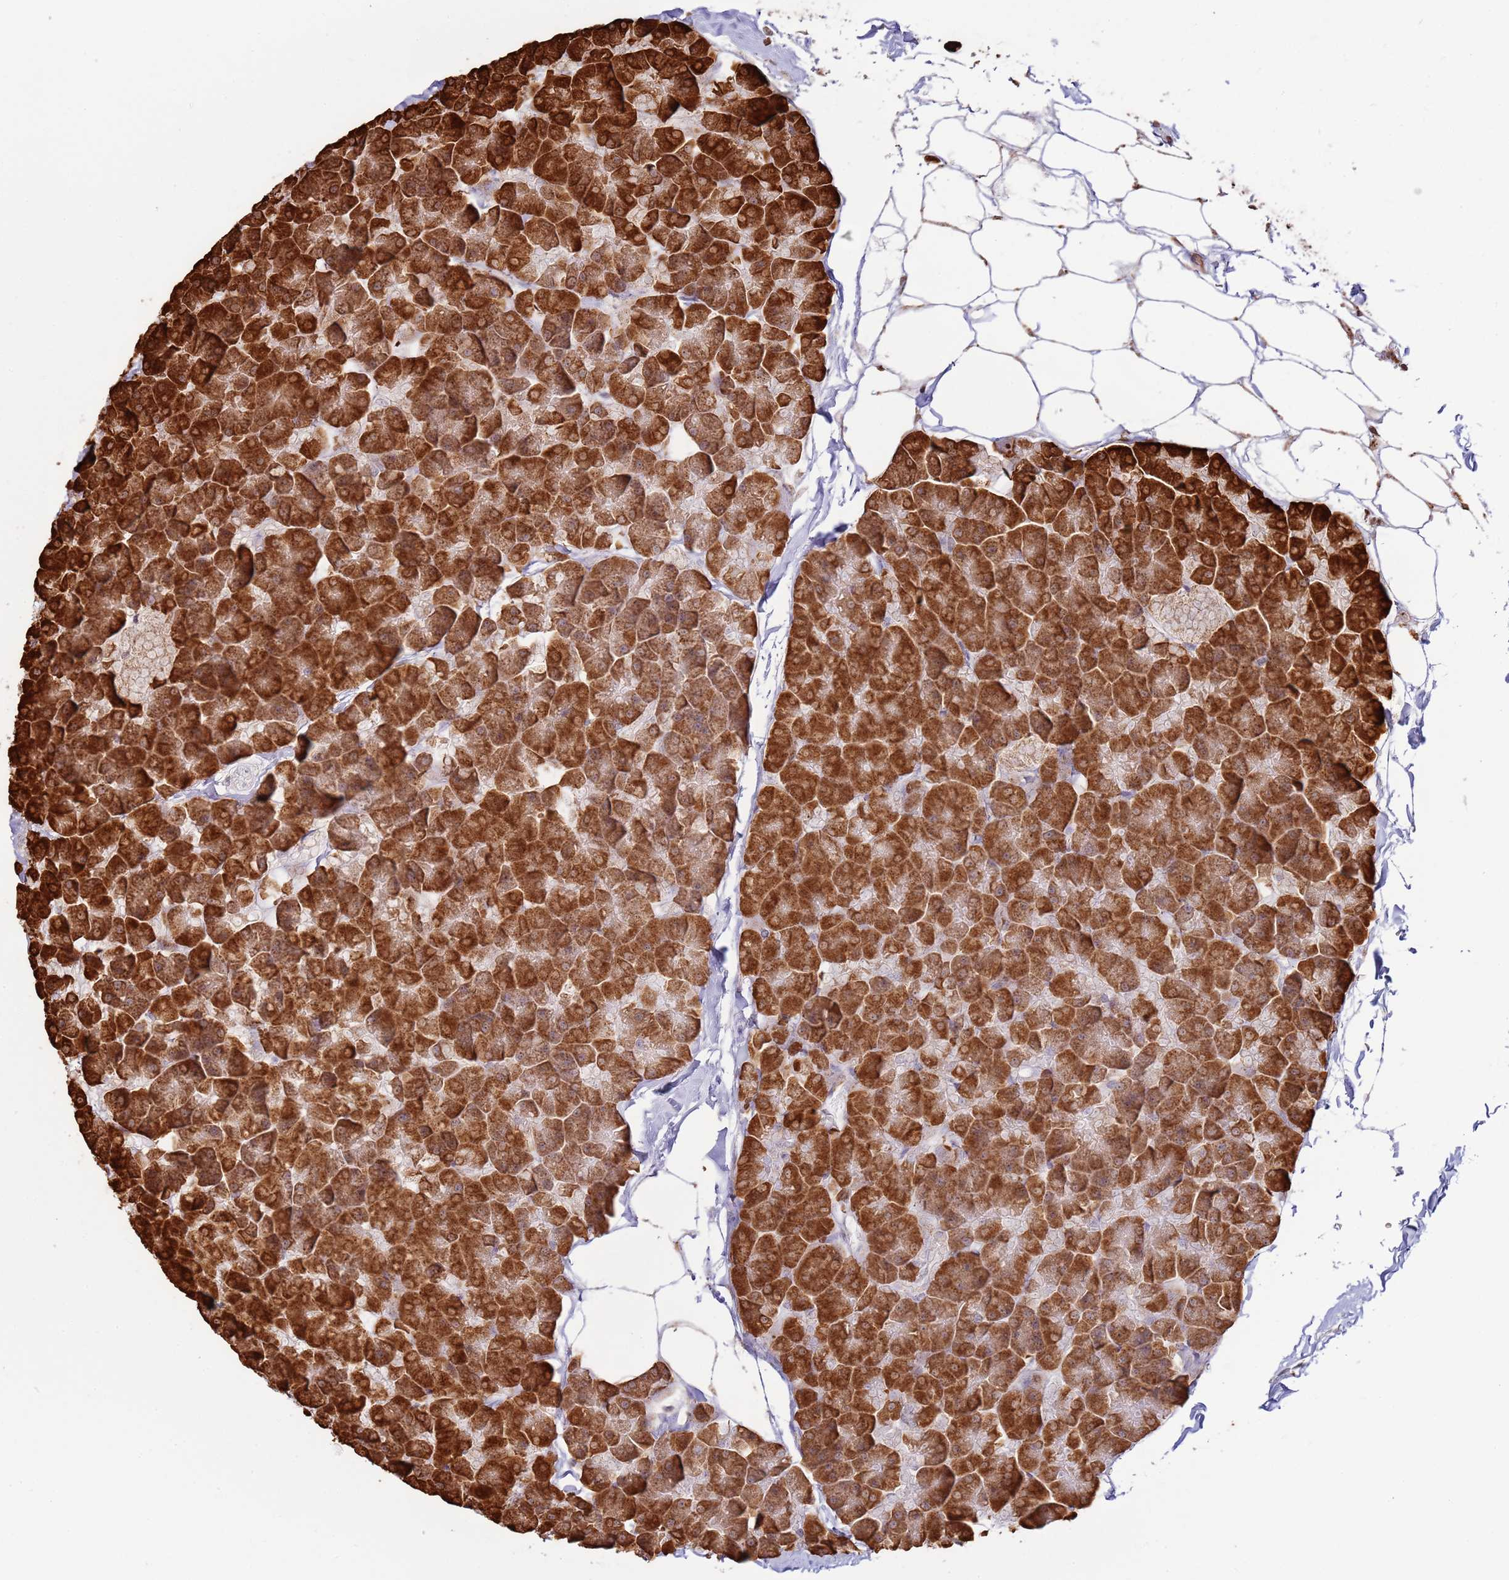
{"staining": {"intensity": "strong", "quantity": ">75%", "location": "cytoplasmic/membranous"}, "tissue": "pancreas", "cell_type": "Exocrine glandular cells", "image_type": "normal", "snomed": [{"axis": "morphology", "description": "Normal tissue, NOS"}, {"axis": "topography", "description": "Pancreas"}], "caption": "Protein staining by immunohistochemistry (IHC) demonstrates strong cytoplasmic/membranous staining in approximately >75% of exocrine glandular cells in unremarkable pancreas.", "gene": "SCAF1", "patient": {"sex": "male", "age": 35}}